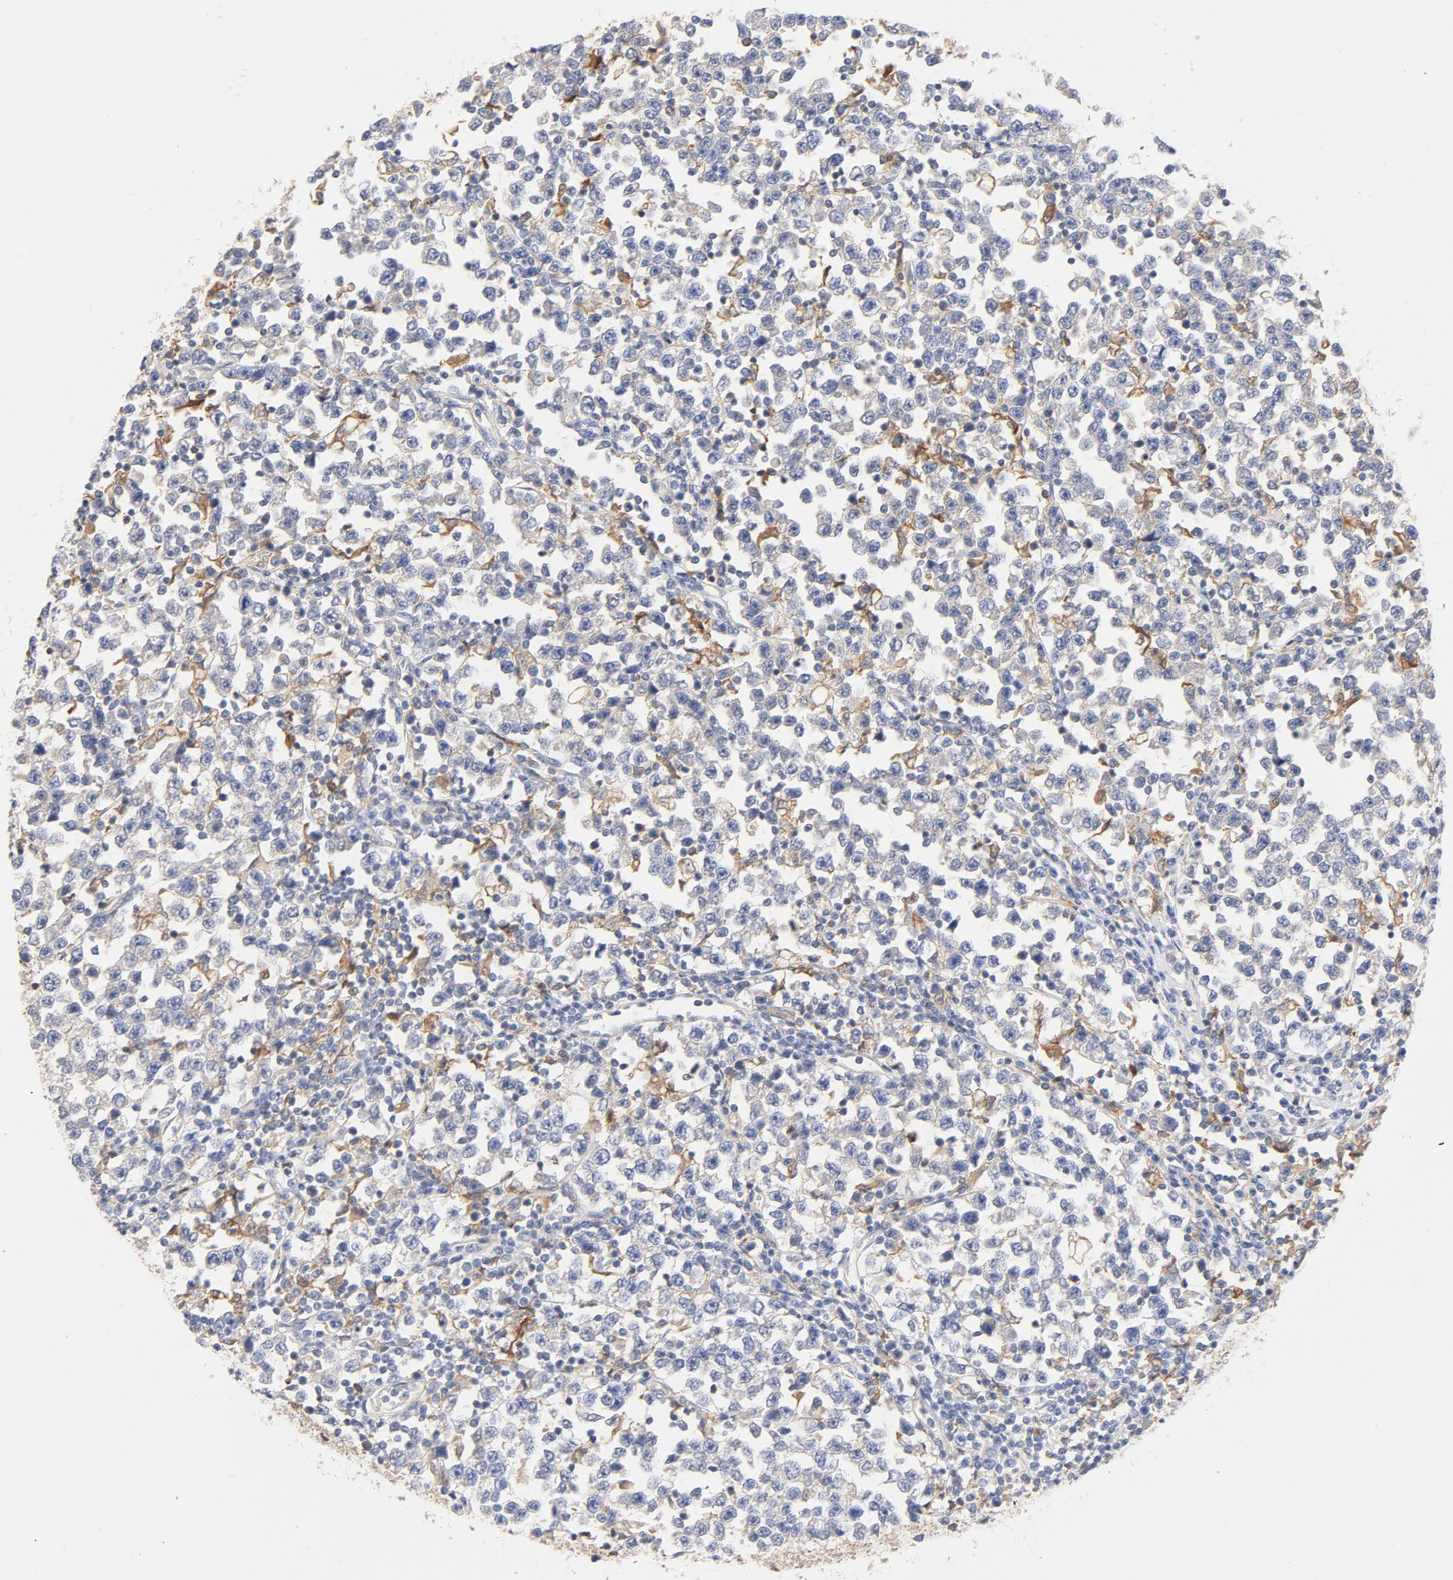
{"staining": {"intensity": "weak", "quantity": "<25%", "location": "cytoplasmic/membranous"}, "tissue": "testis cancer", "cell_type": "Tumor cells", "image_type": "cancer", "snomed": [{"axis": "morphology", "description": "Seminoma, NOS"}, {"axis": "topography", "description": "Testis"}], "caption": "Immunohistochemistry (IHC) photomicrograph of neoplastic tissue: human seminoma (testis) stained with DAB exhibits no significant protein positivity in tumor cells.", "gene": "SRC", "patient": {"sex": "male", "age": 43}}